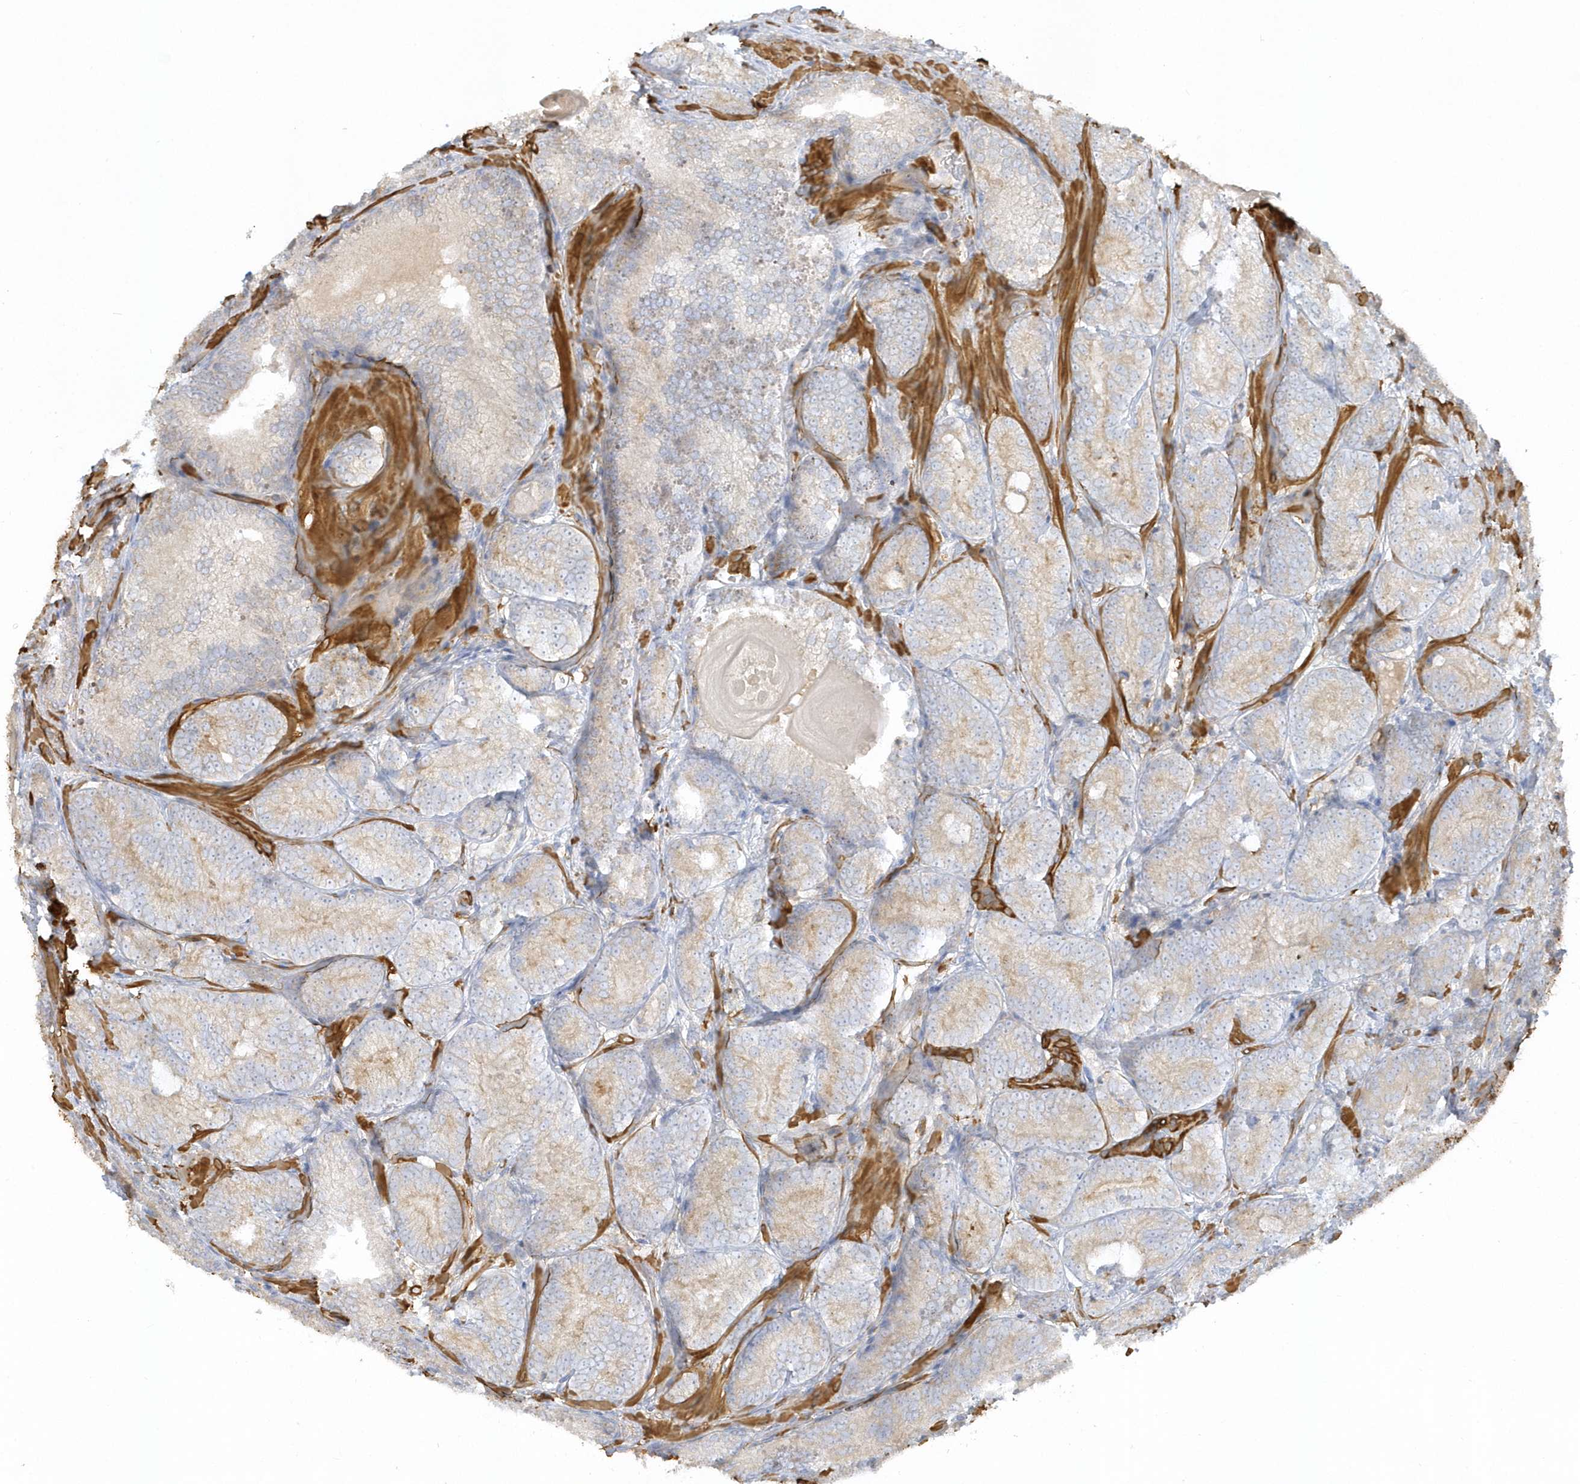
{"staining": {"intensity": "weak", "quantity": "25%-75%", "location": "cytoplasmic/membranous"}, "tissue": "prostate cancer", "cell_type": "Tumor cells", "image_type": "cancer", "snomed": [{"axis": "morphology", "description": "Adenocarcinoma, High grade"}, {"axis": "topography", "description": "Prostate"}], "caption": "This is a micrograph of IHC staining of adenocarcinoma (high-grade) (prostate), which shows weak positivity in the cytoplasmic/membranous of tumor cells.", "gene": "THADA", "patient": {"sex": "male", "age": 66}}